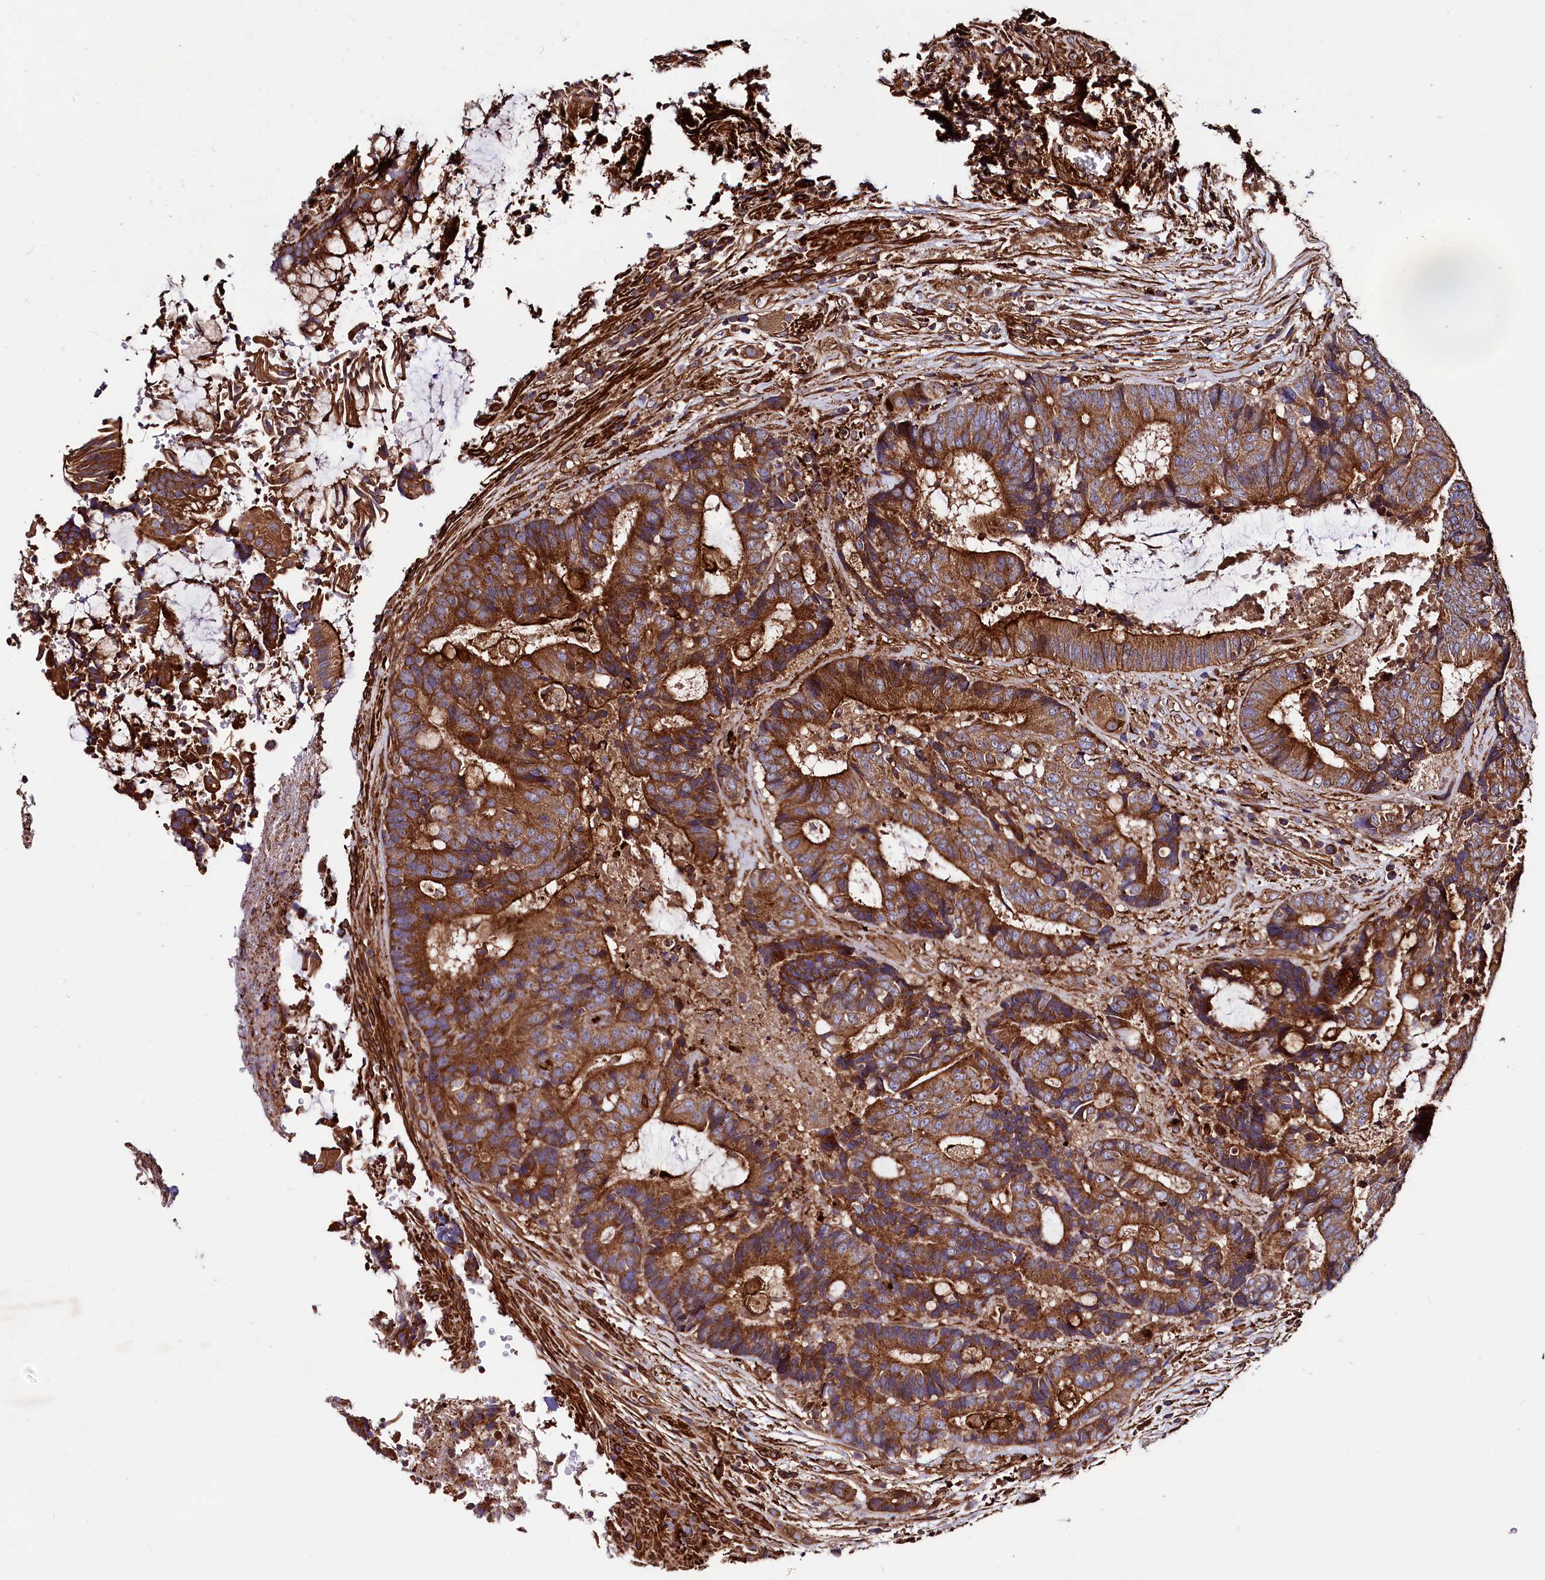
{"staining": {"intensity": "strong", "quantity": ">75%", "location": "cytoplasmic/membranous"}, "tissue": "colorectal cancer", "cell_type": "Tumor cells", "image_type": "cancer", "snomed": [{"axis": "morphology", "description": "Adenocarcinoma, NOS"}, {"axis": "topography", "description": "Rectum"}], "caption": "Immunohistochemistry photomicrograph of colorectal cancer stained for a protein (brown), which reveals high levels of strong cytoplasmic/membranous staining in about >75% of tumor cells.", "gene": "STAMBPL1", "patient": {"sex": "male", "age": 69}}